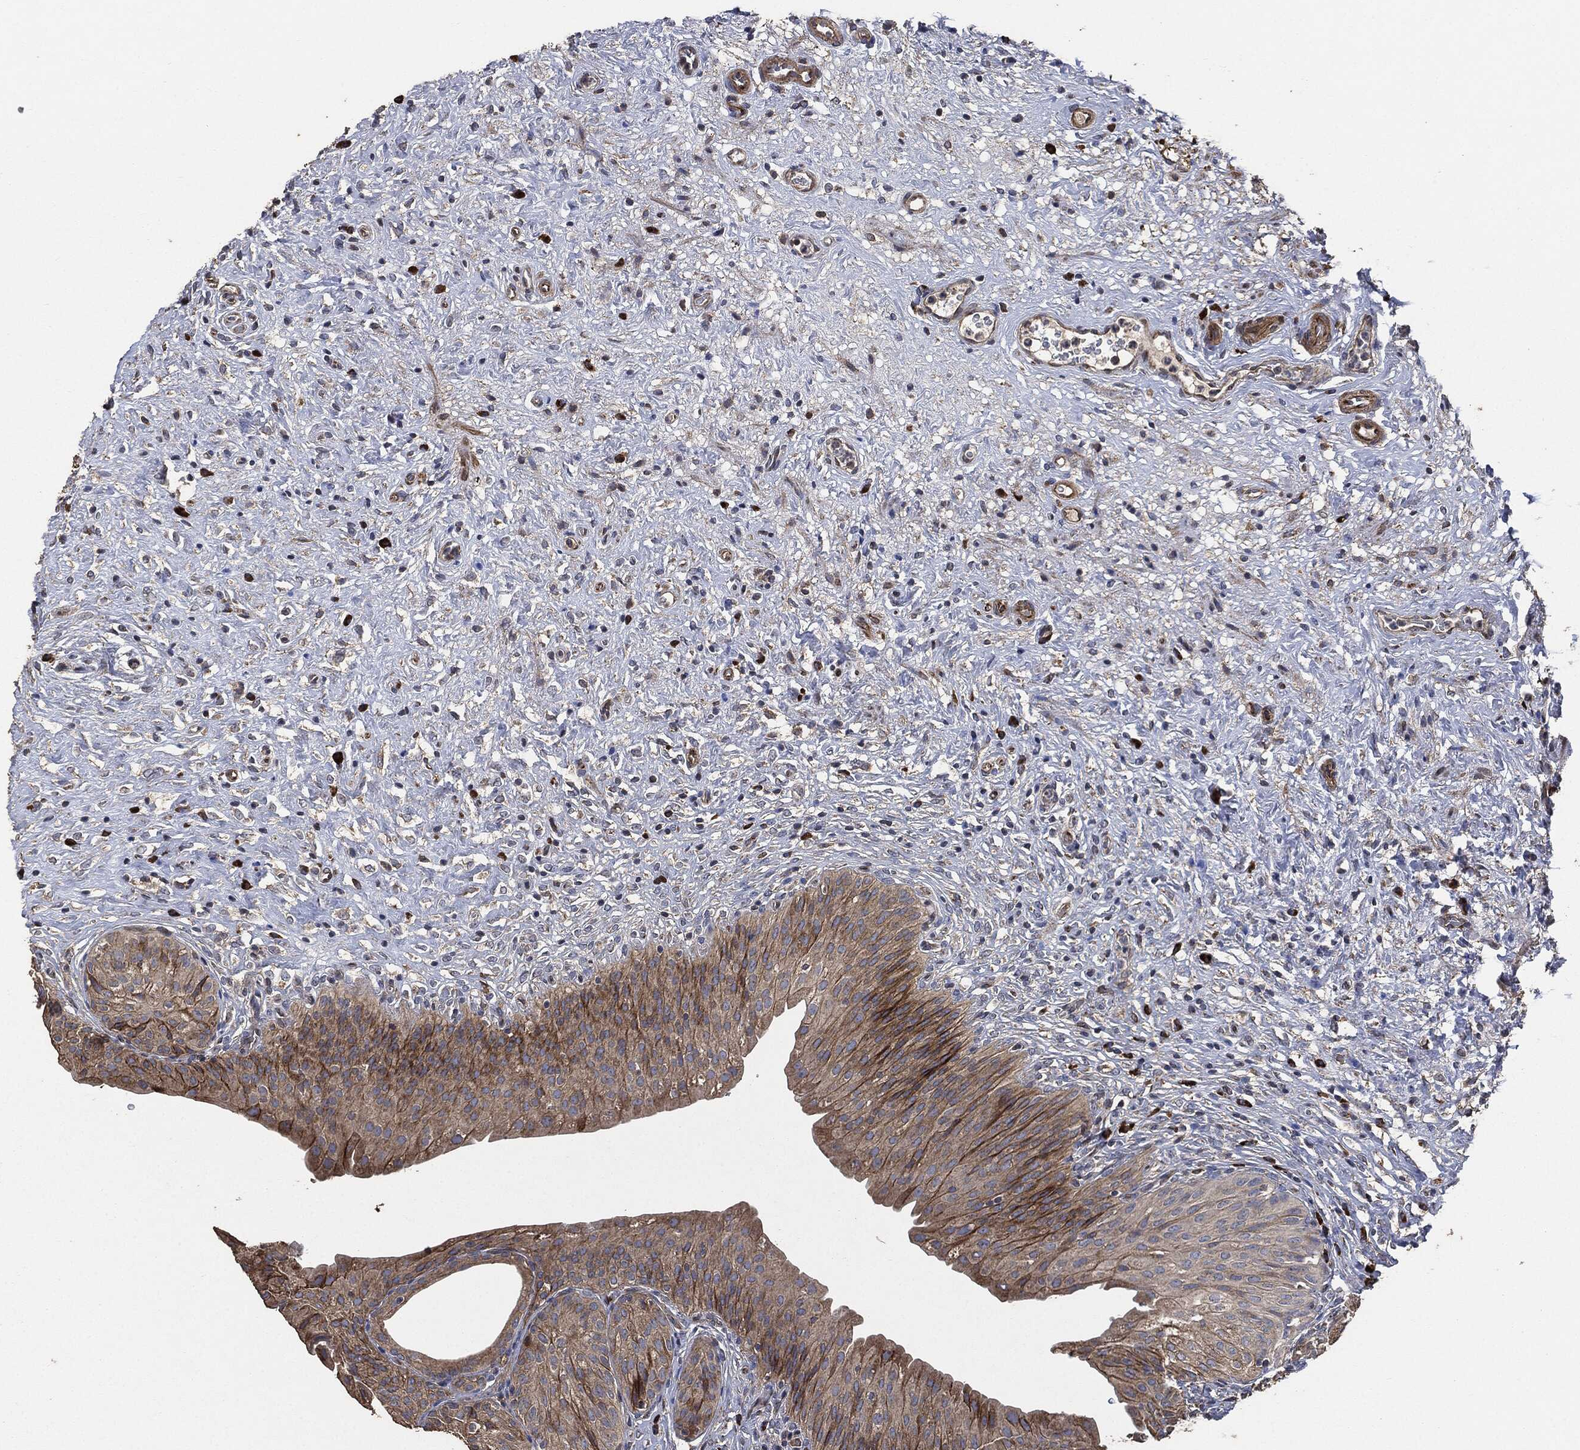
{"staining": {"intensity": "moderate", "quantity": ">75%", "location": "cytoplasmic/membranous"}, "tissue": "urinary bladder", "cell_type": "Urothelial cells", "image_type": "normal", "snomed": [{"axis": "morphology", "description": "Normal tissue, NOS"}, {"axis": "topography", "description": "Urinary bladder"}], "caption": "Protein expression analysis of unremarkable human urinary bladder reveals moderate cytoplasmic/membranous staining in approximately >75% of urothelial cells. The protein of interest is shown in brown color, while the nuclei are stained blue.", "gene": "STK3", "patient": {"sex": "male", "age": 46}}